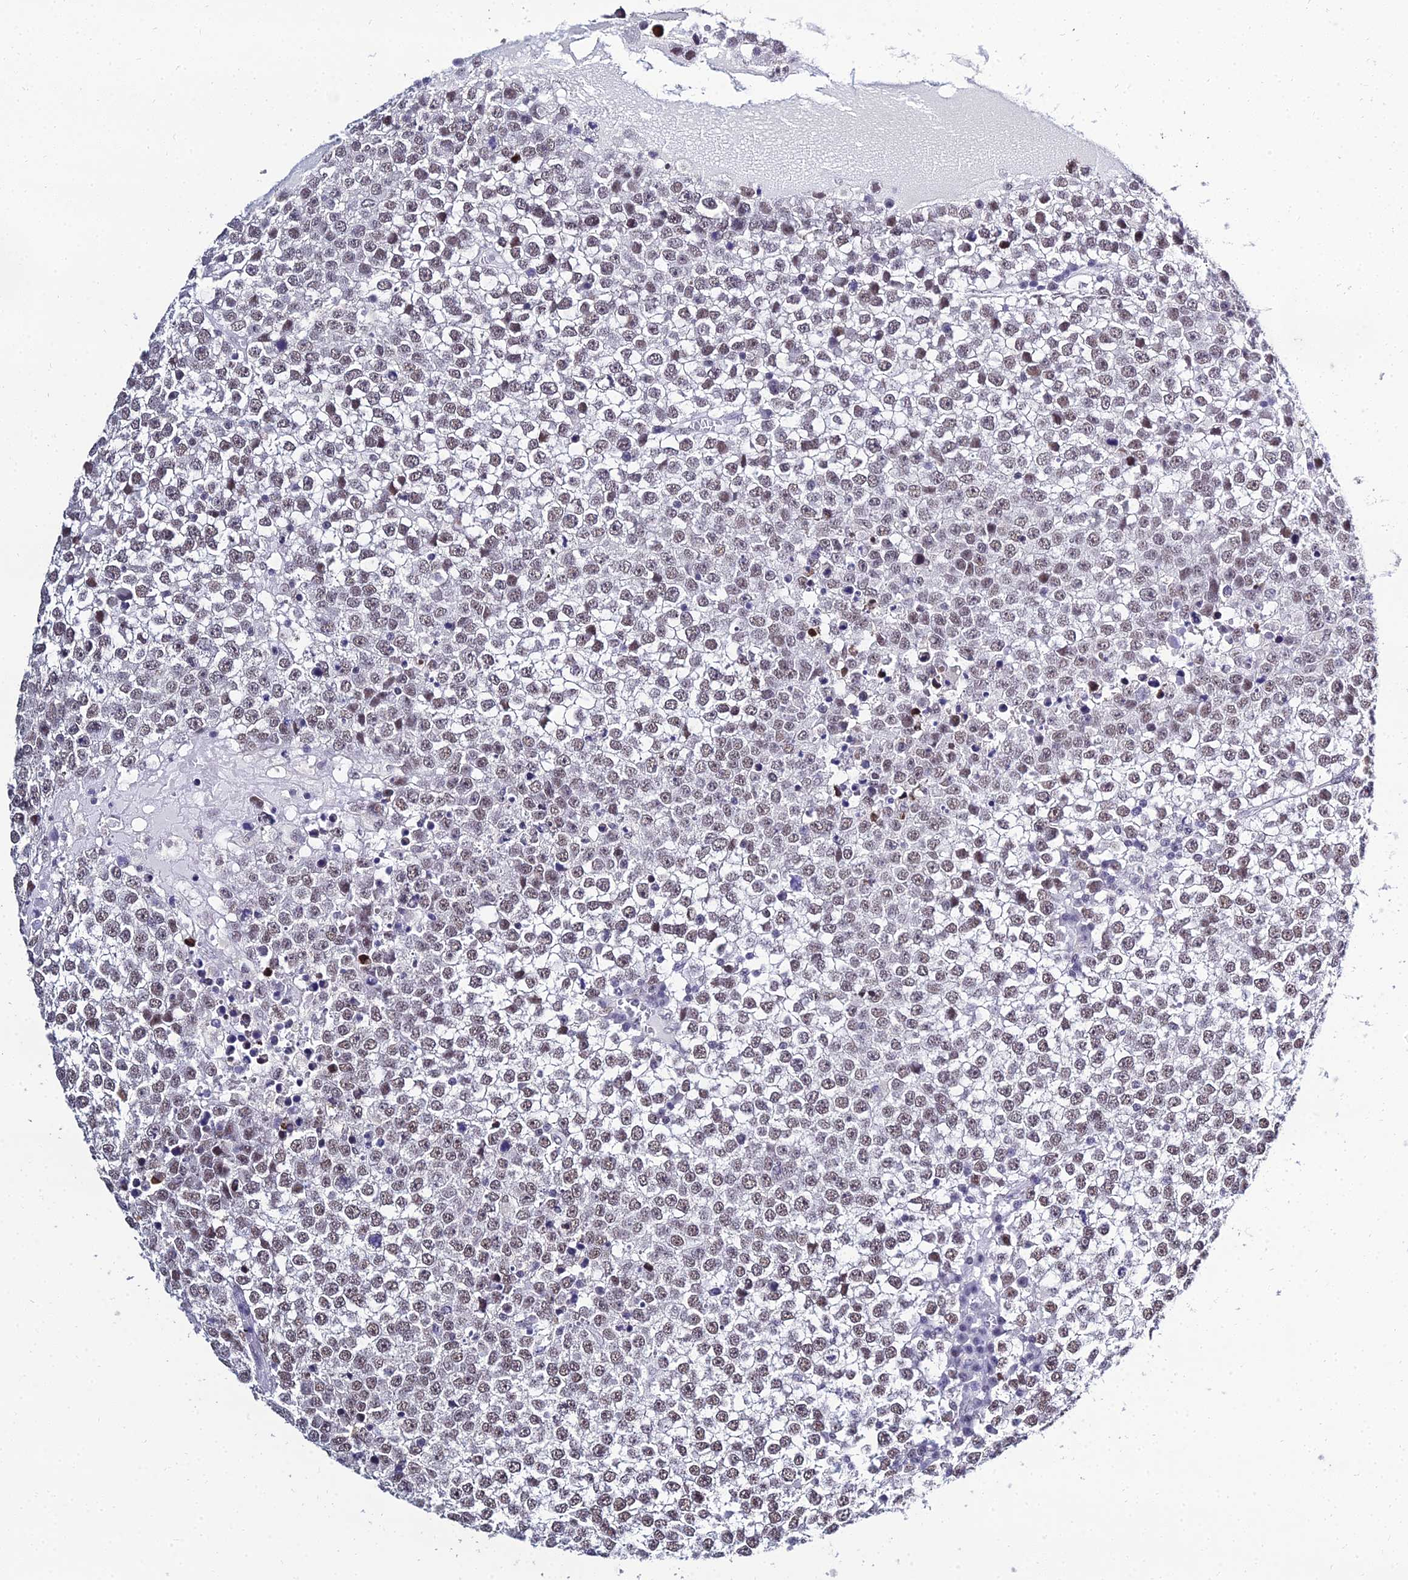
{"staining": {"intensity": "weak", "quantity": "25%-75%", "location": "nuclear"}, "tissue": "testis cancer", "cell_type": "Tumor cells", "image_type": "cancer", "snomed": [{"axis": "morphology", "description": "Seminoma, NOS"}, {"axis": "topography", "description": "Testis"}], "caption": "Human testis cancer stained with a brown dye reveals weak nuclear positive expression in about 25%-75% of tumor cells.", "gene": "PPP4R2", "patient": {"sex": "male", "age": 65}}